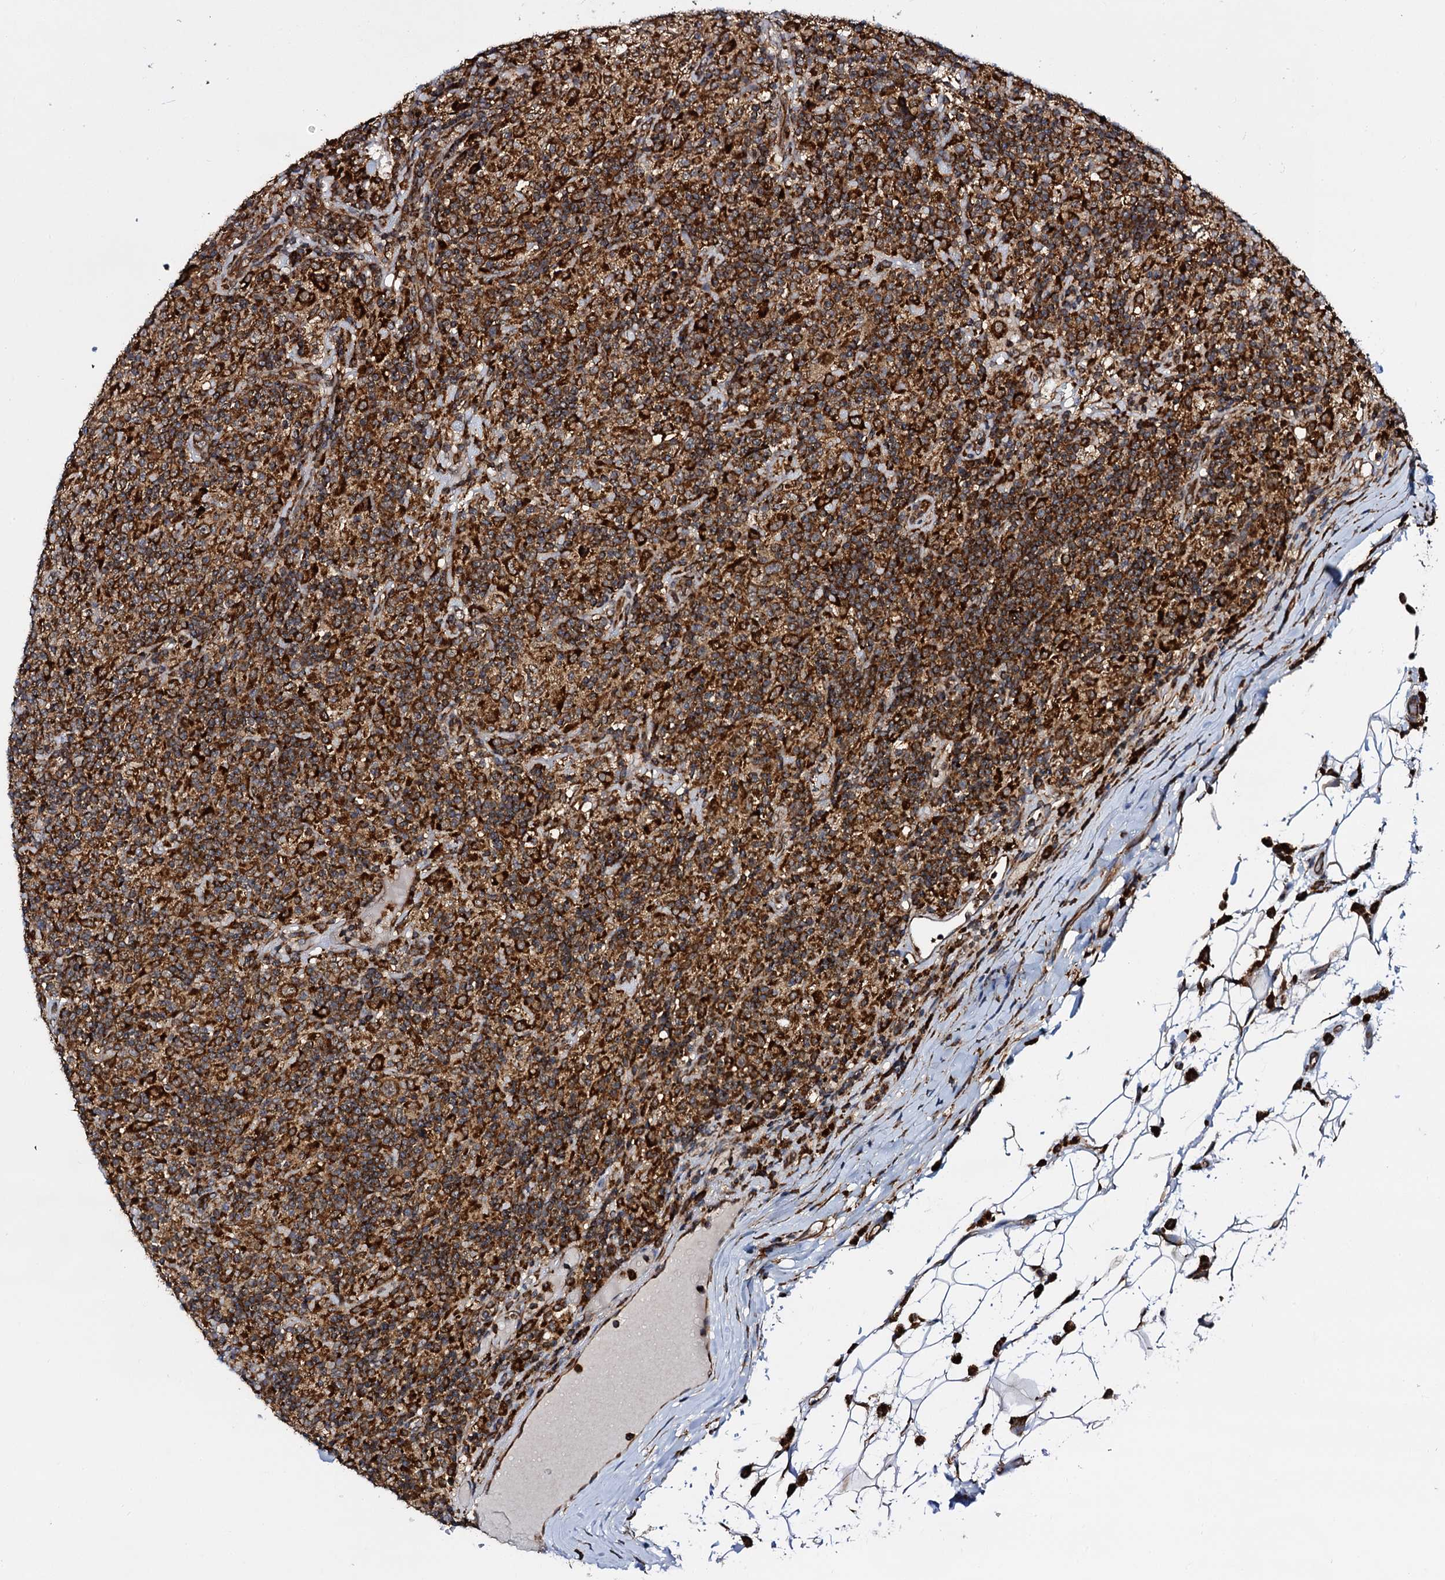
{"staining": {"intensity": "strong", "quantity": ">75%", "location": "cytoplasmic/membranous"}, "tissue": "lymphoma", "cell_type": "Tumor cells", "image_type": "cancer", "snomed": [{"axis": "morphology", "description": "Hodgkin's disease, NOS"}, {"axis": "topography", "description": "Lymph node"}], "caption": "This photomicrograph demonstrates IHC staining of human Hodgkin's disease, with high strong cytoplasmic/membranous positivity in about >75% of tumor cells.", "gene": "UFM1", "patient": {"sex": "male", "age": 70}}